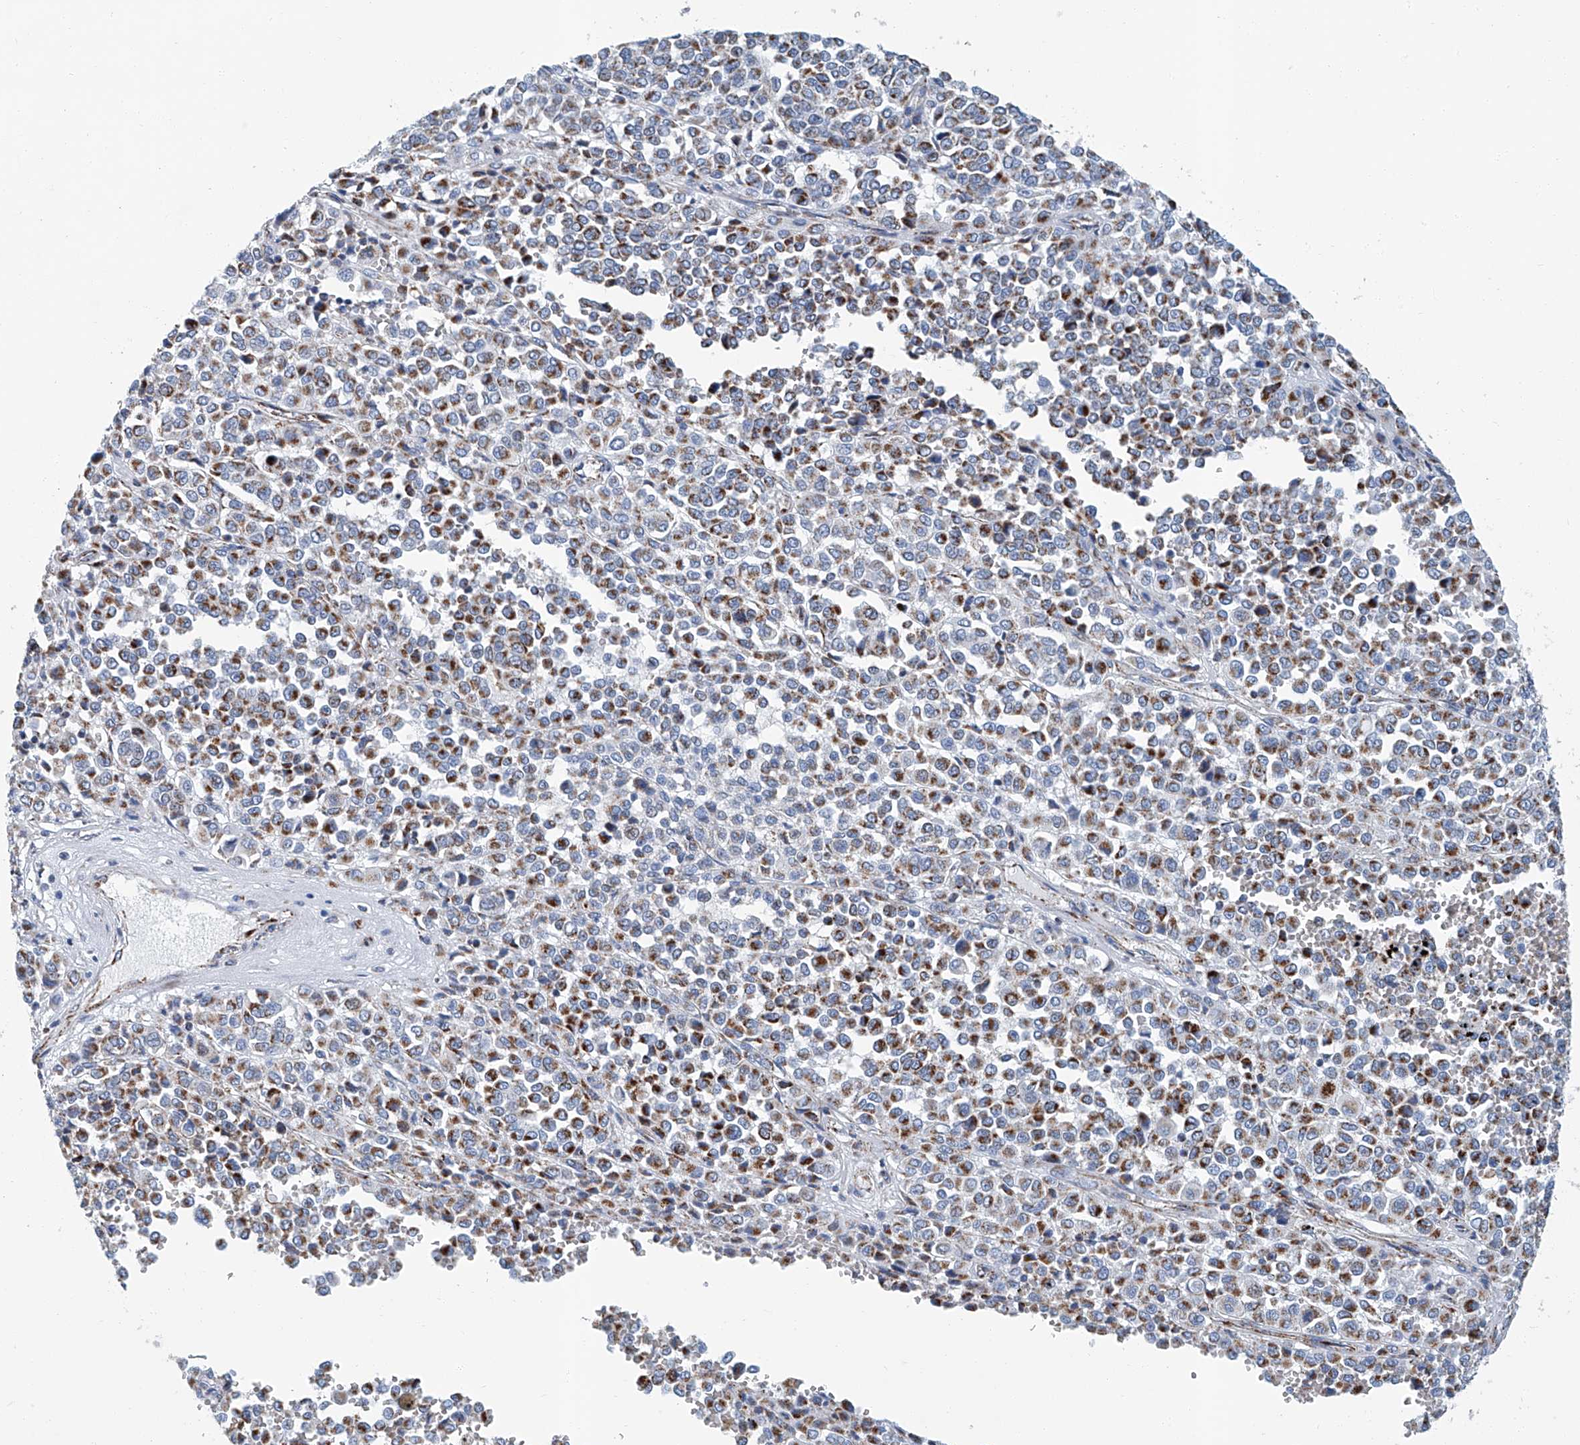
{"staining": {"intensity": "moderate", "quantity": ">75%", "location": "cytoplasmic/membranous"}, "tissue": "melanoma", "cell_type": "Tumor cells", "image_type": "cancer", "snomed": [{"axis": "morphology", "description": "Malignant melanoma, Metastatic site"}, {"axis": "topography", "description": "Pancreas"}], "caption": "The micrograph reveals staining of malignant melanoma (metastatic site), revealing moderate cytoplasmic/membranous protein positivity (brown color) within tumor cells.", "gene": "MT-ND1", "patient": {"sex": "female", "age": 30}}